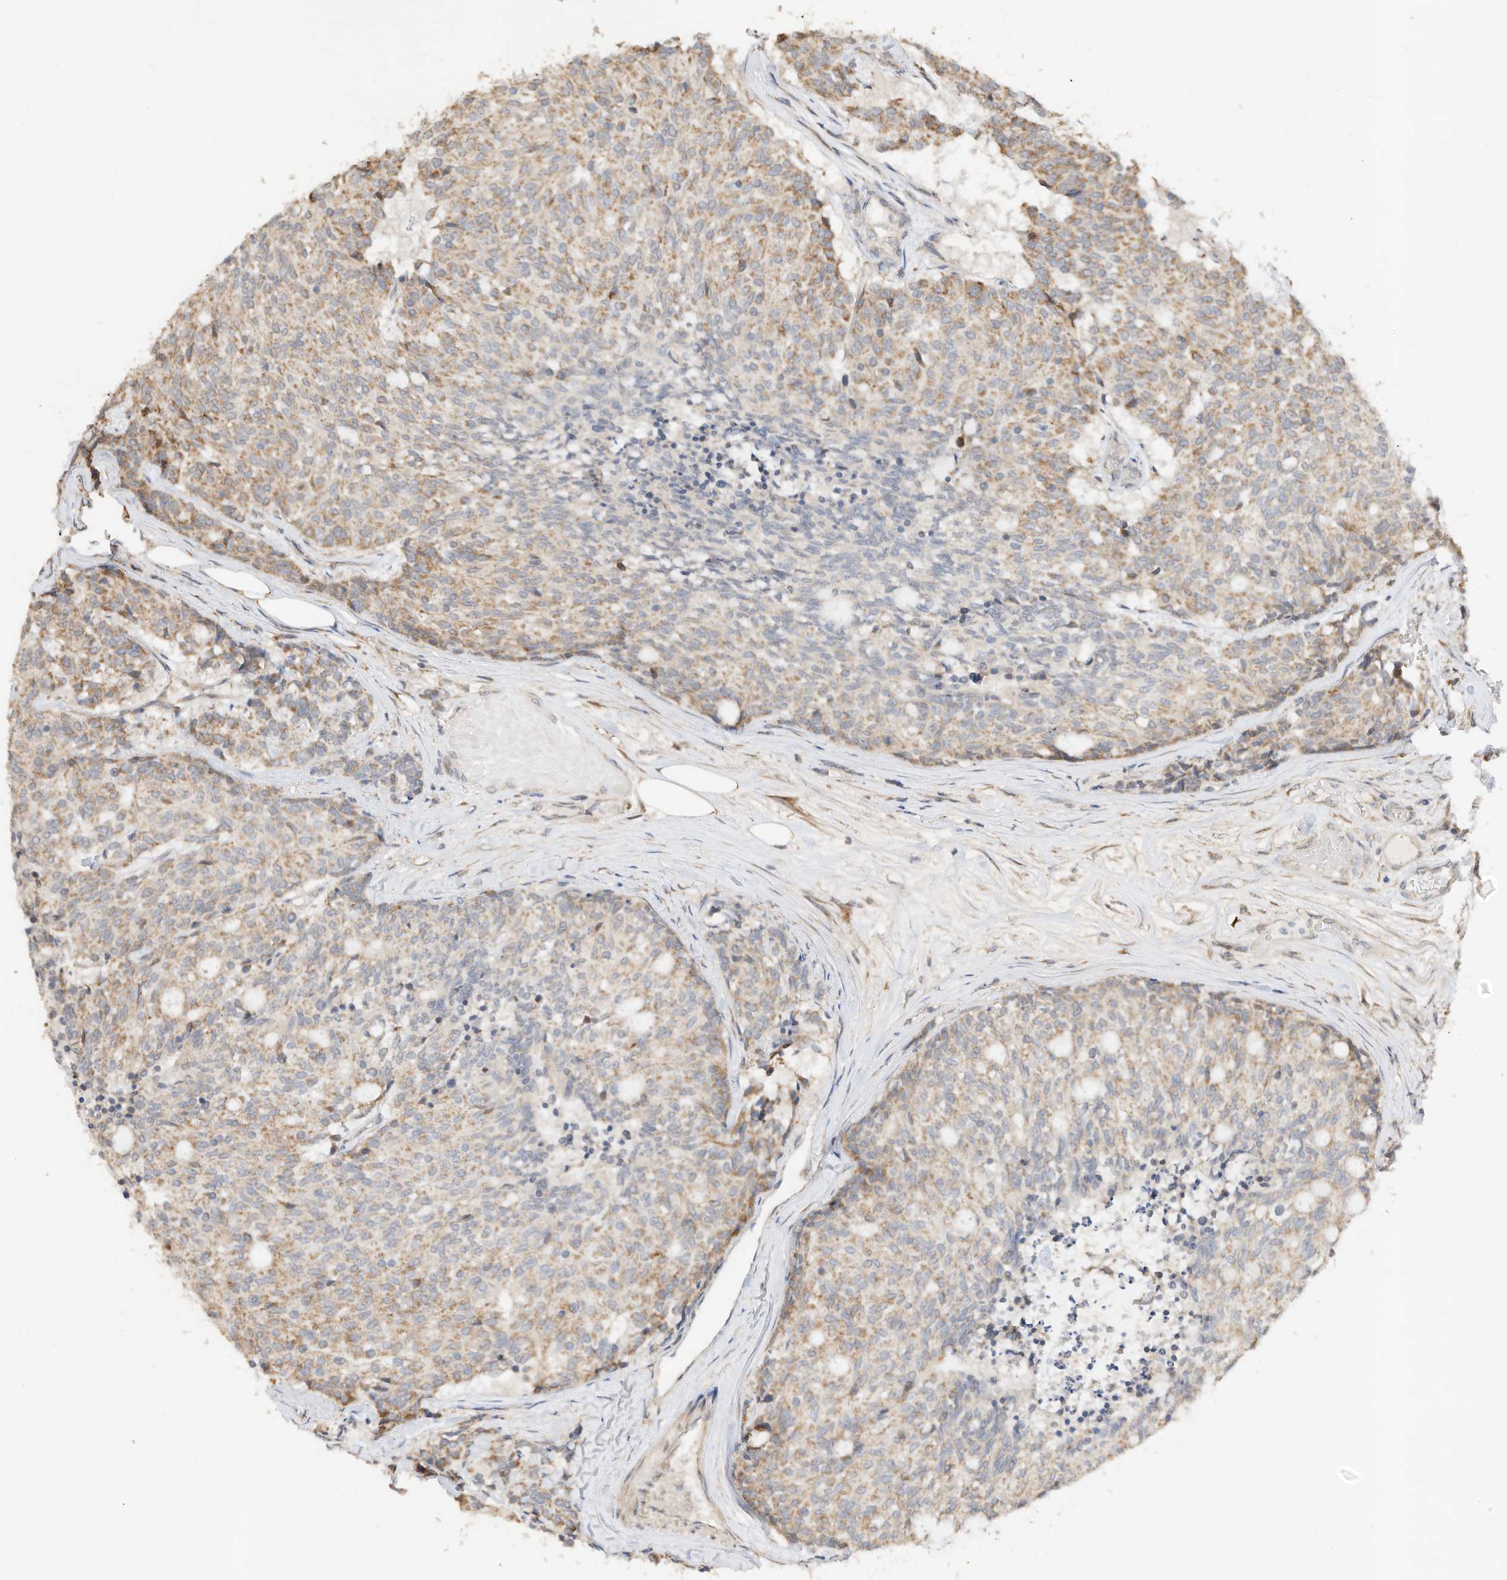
{"staining": {"intensity": "moderate", "quantity": ">75%", "location": "cytoplasmic/membranous"}, "tissue": "carcinoid", "cell_type": "Tumor cells", "image_type": "cancer", "snomed": [{"axis": "morphology", "description": "Carcinoid, malignant, NOS"}, {"axis": "topography", "description": "Pancreas"}], "caption": "Protein analysis of malignant carcinoid tissue exhibits moderate cytoplasmic/membranous expression in about >75% of tumor cells.", "gene": "CAGE1", "patient": {"sex": "female", "age": 54}}